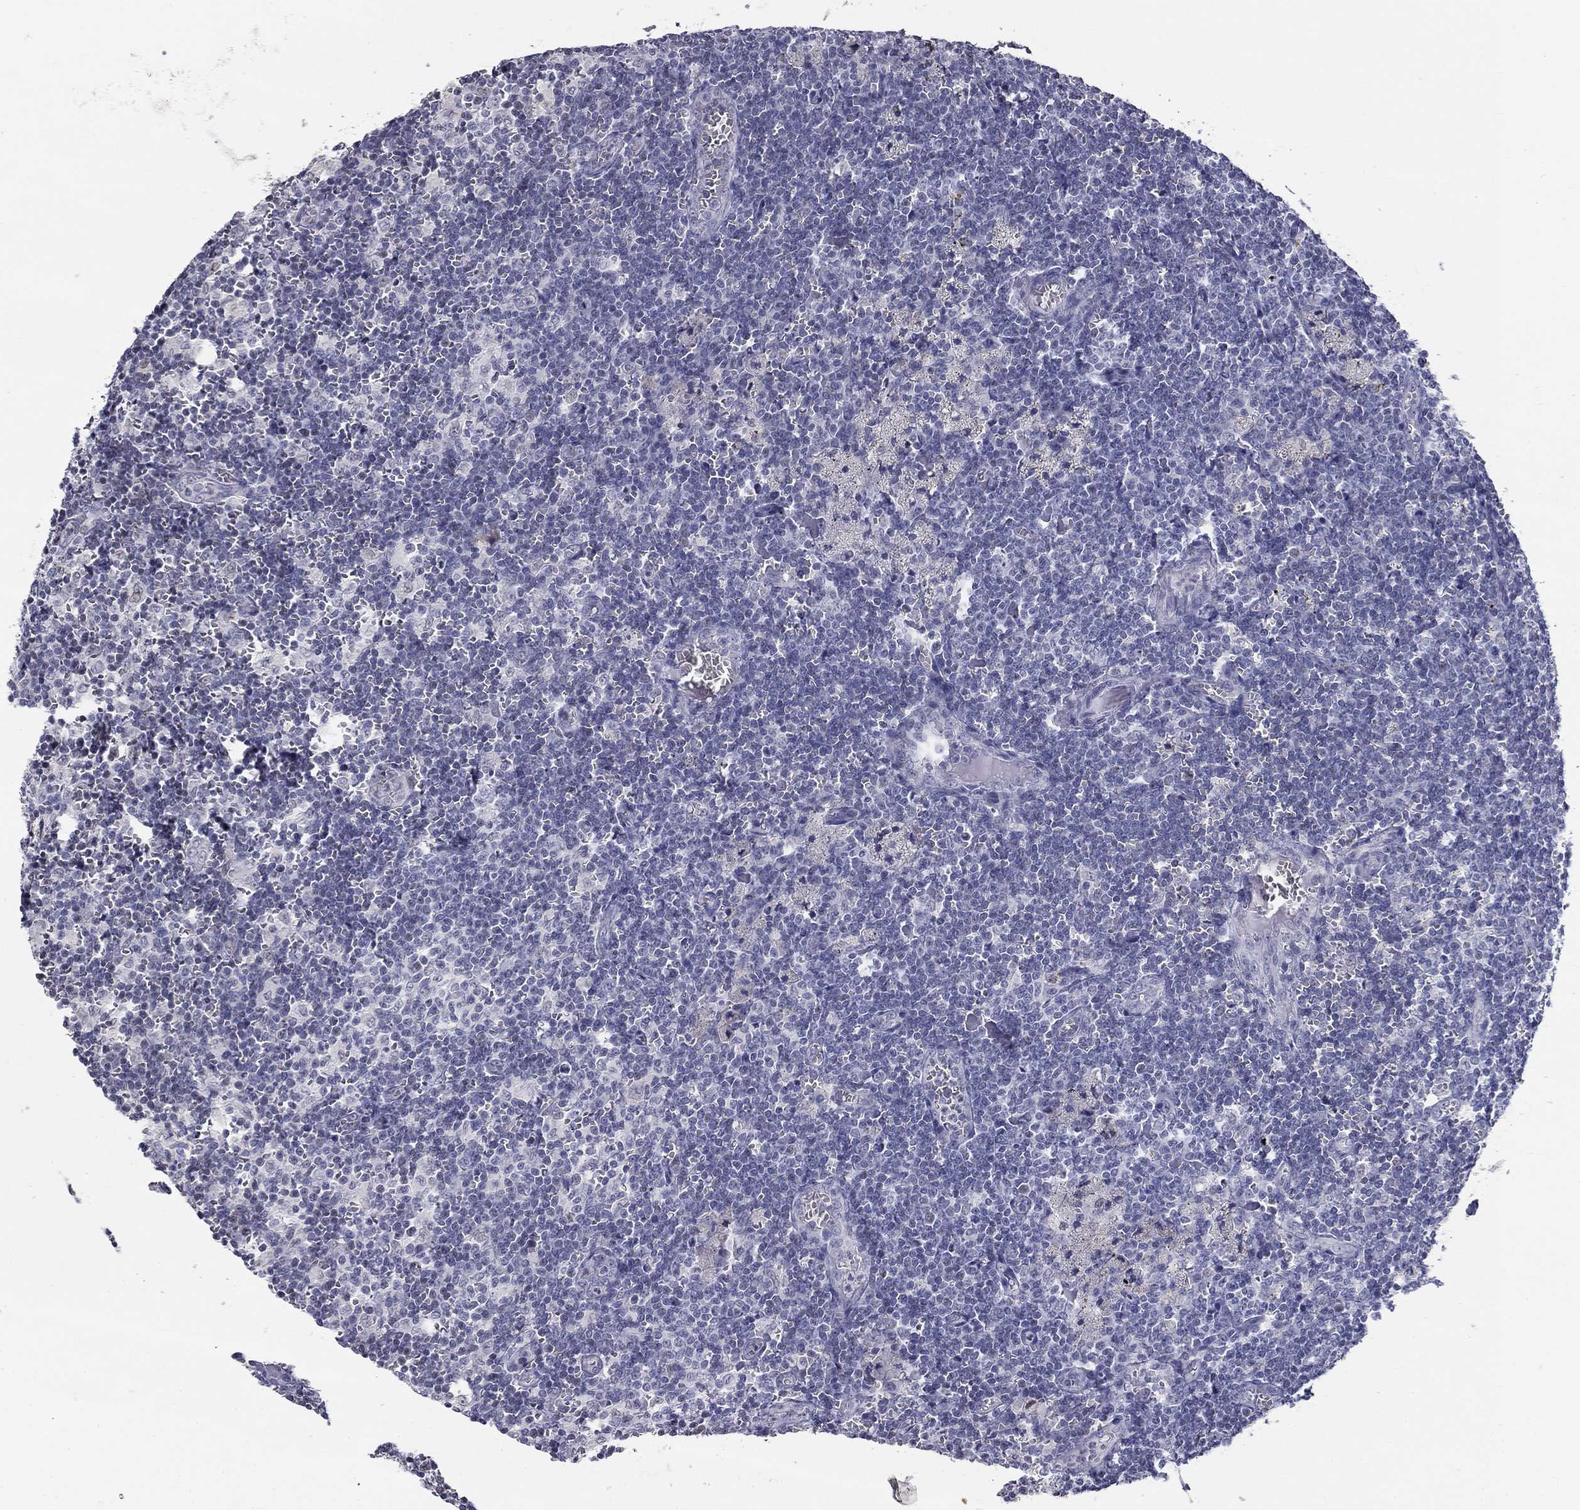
{"staining": {"intensity": "negative", "quantity": "none", "location": "none"}, "tissue": "lymph node", "cell_type": "Germinal center cells", "image_type": "normal", "snomed": [{"axis": "morphology", "description": "Normal tissue, NOS"}, {"axis": "topography", "description": "Lymph node"}], "caption": "This is an immunohistochemistry image of benign lymph node. There is no positivity in germinal center cells.", "gene": "ENSG00000290147", "patient": {"sex": "male", "age": 62}}